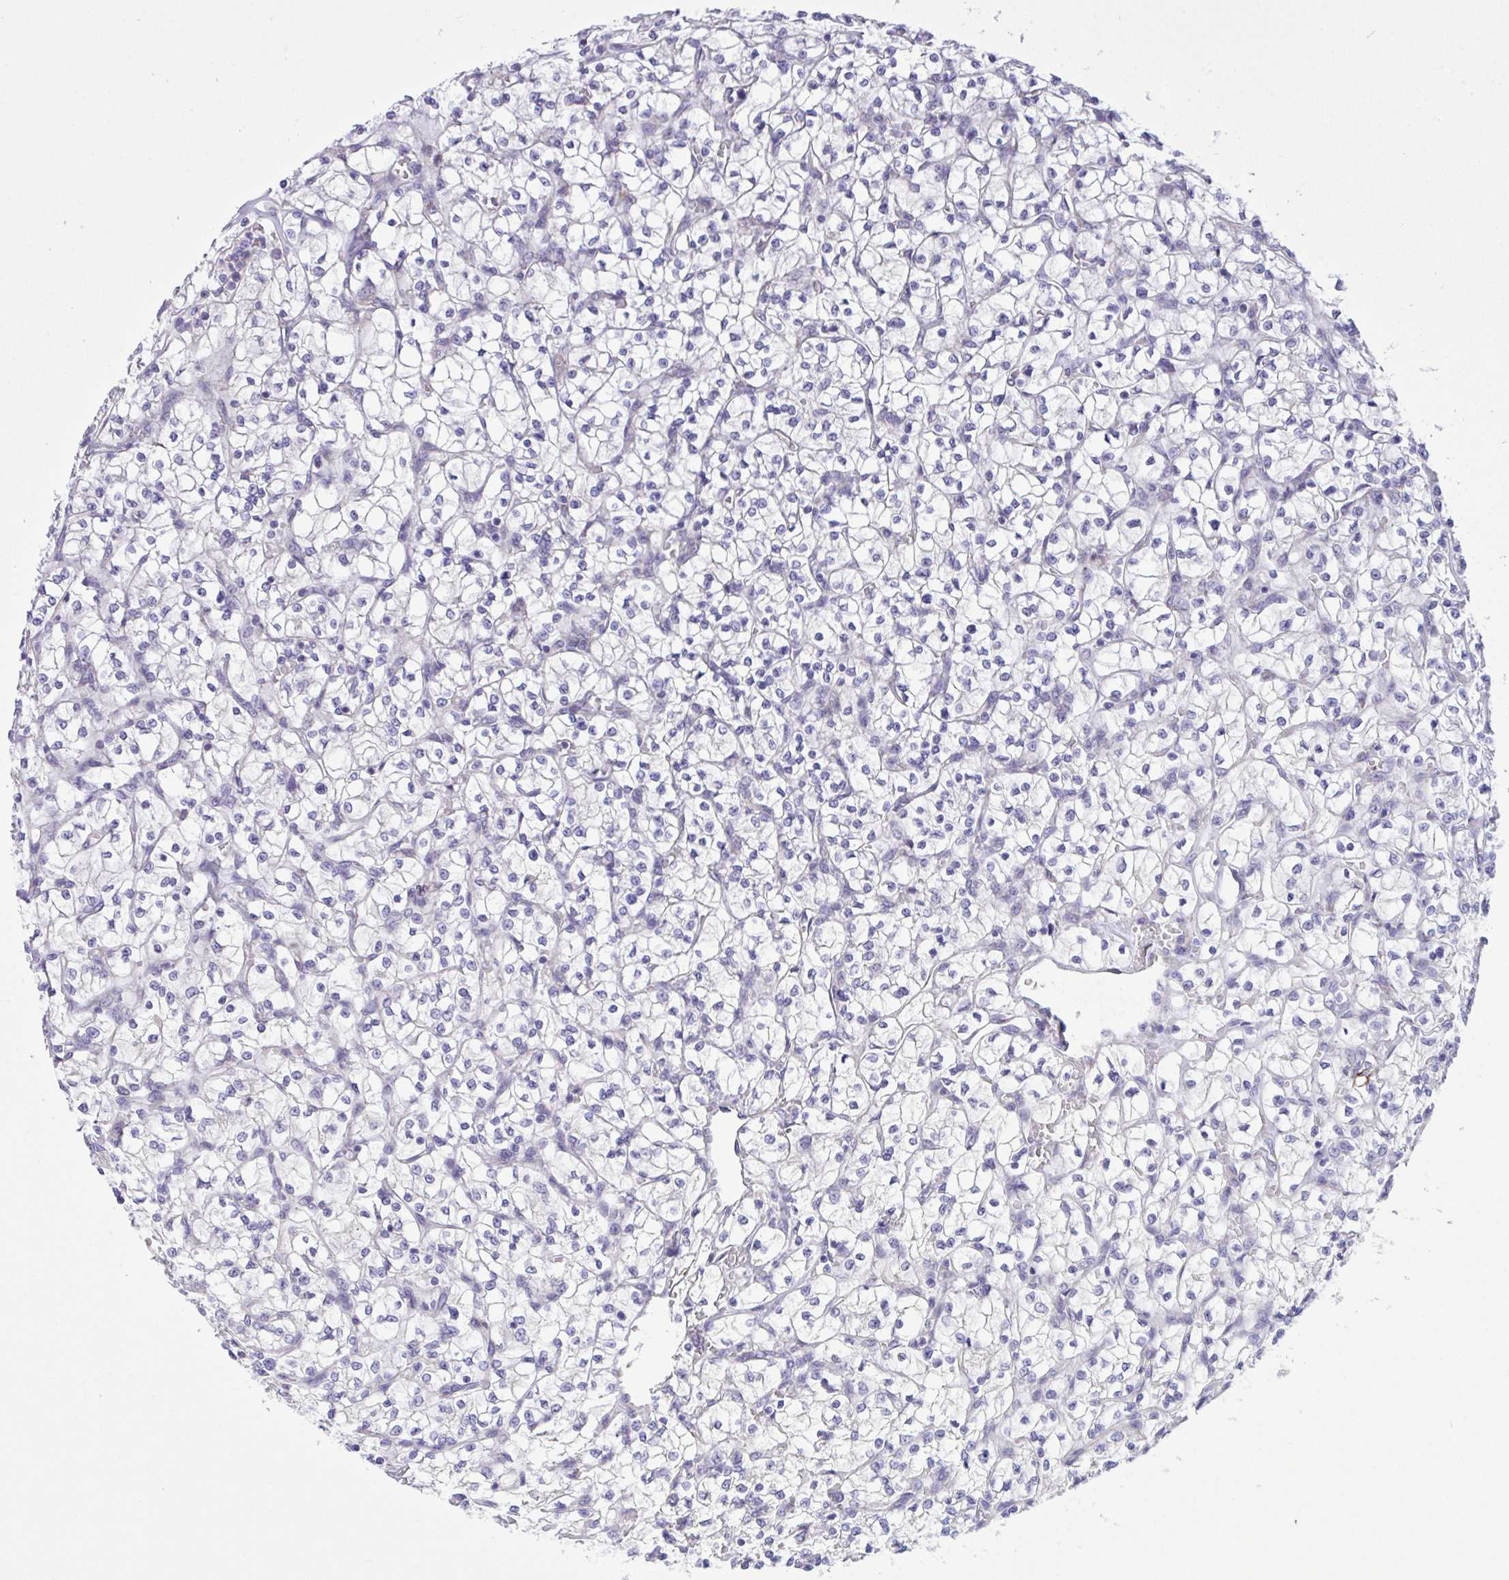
{"staining": {"intensity": "negative", "quantity": "none", "location": "none"}, "tissue": "renal cancer", "cell_type": "Tumor cells", "image_type": "cancer", "snomed": [{"axis": "morphology", "description": "Adenocarcinoma, NOS"}, {"axis": "topography", "description": "Kidney"}], "caption": "Tumor cells are negative for brown protein staining in adenocarcinoma (renal). (Stains: DAB immunohistochemistry with hematoxylin counter stain, Microscopy: brightfield microscopy at high magnification).", "gene": "DSC3", "patient": {"sex": "female", "age": 64}}